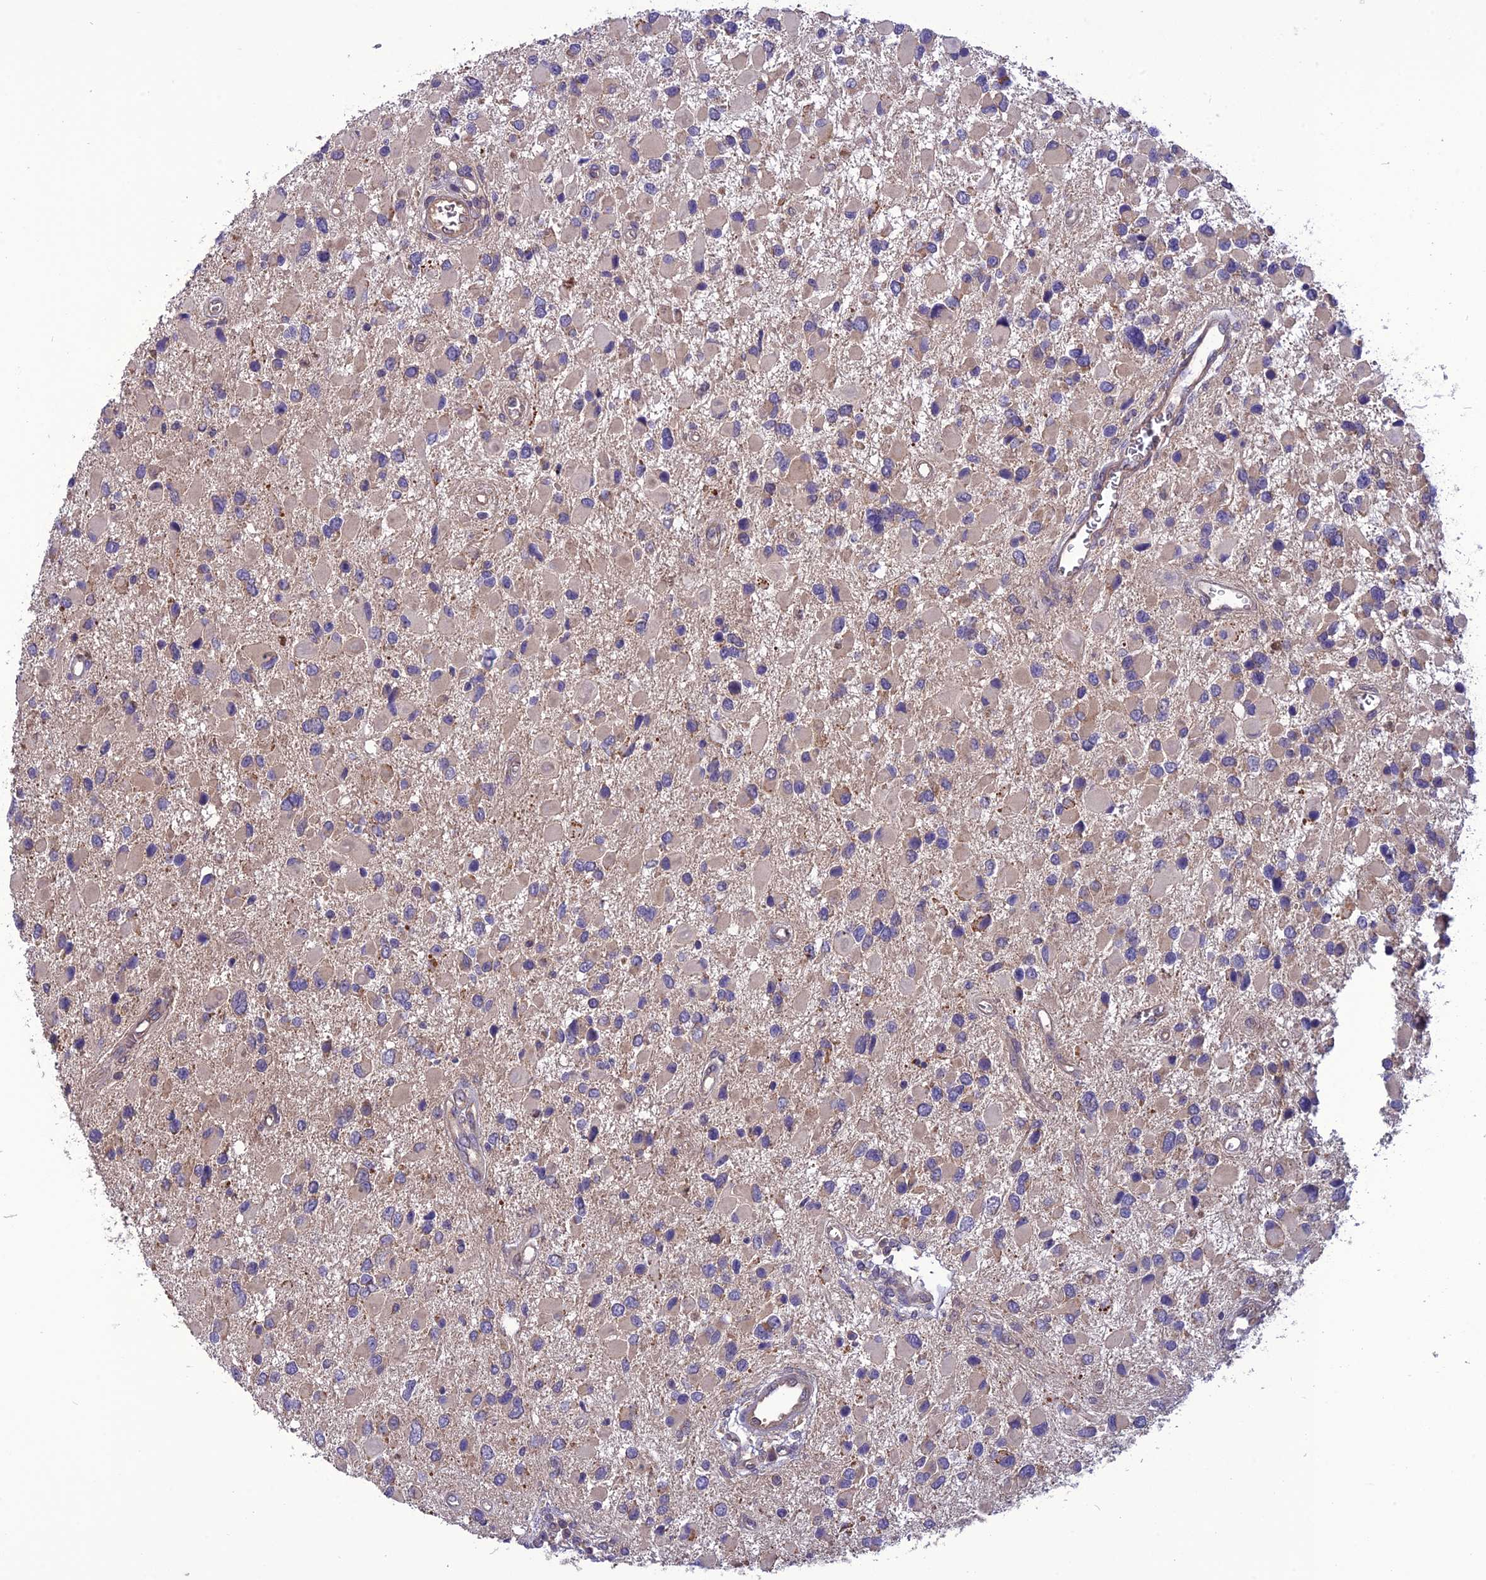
{"staining": {"intensity": "negative", "quantity": "none", "location": "none"}, "tissue": "glioma", "cell_type": "Tumor cells", "image_type": "cancer", "snomed": [{"axis": "morphology", "description": "Glioma, malignant, High grade"}, {"axis": "topography", "description": "Brain"}], "caption": "Immunohistochemistry of human glioma demonstrates no positivity in tumor cells. (Stains: DAB immunohistochemistry (IHC) with hematoxylin counter stain, Microscopy: brightfield microscopy at high magnification).", "gene": "PSMF1", "patient": {"sex": "male", "age": 53}}